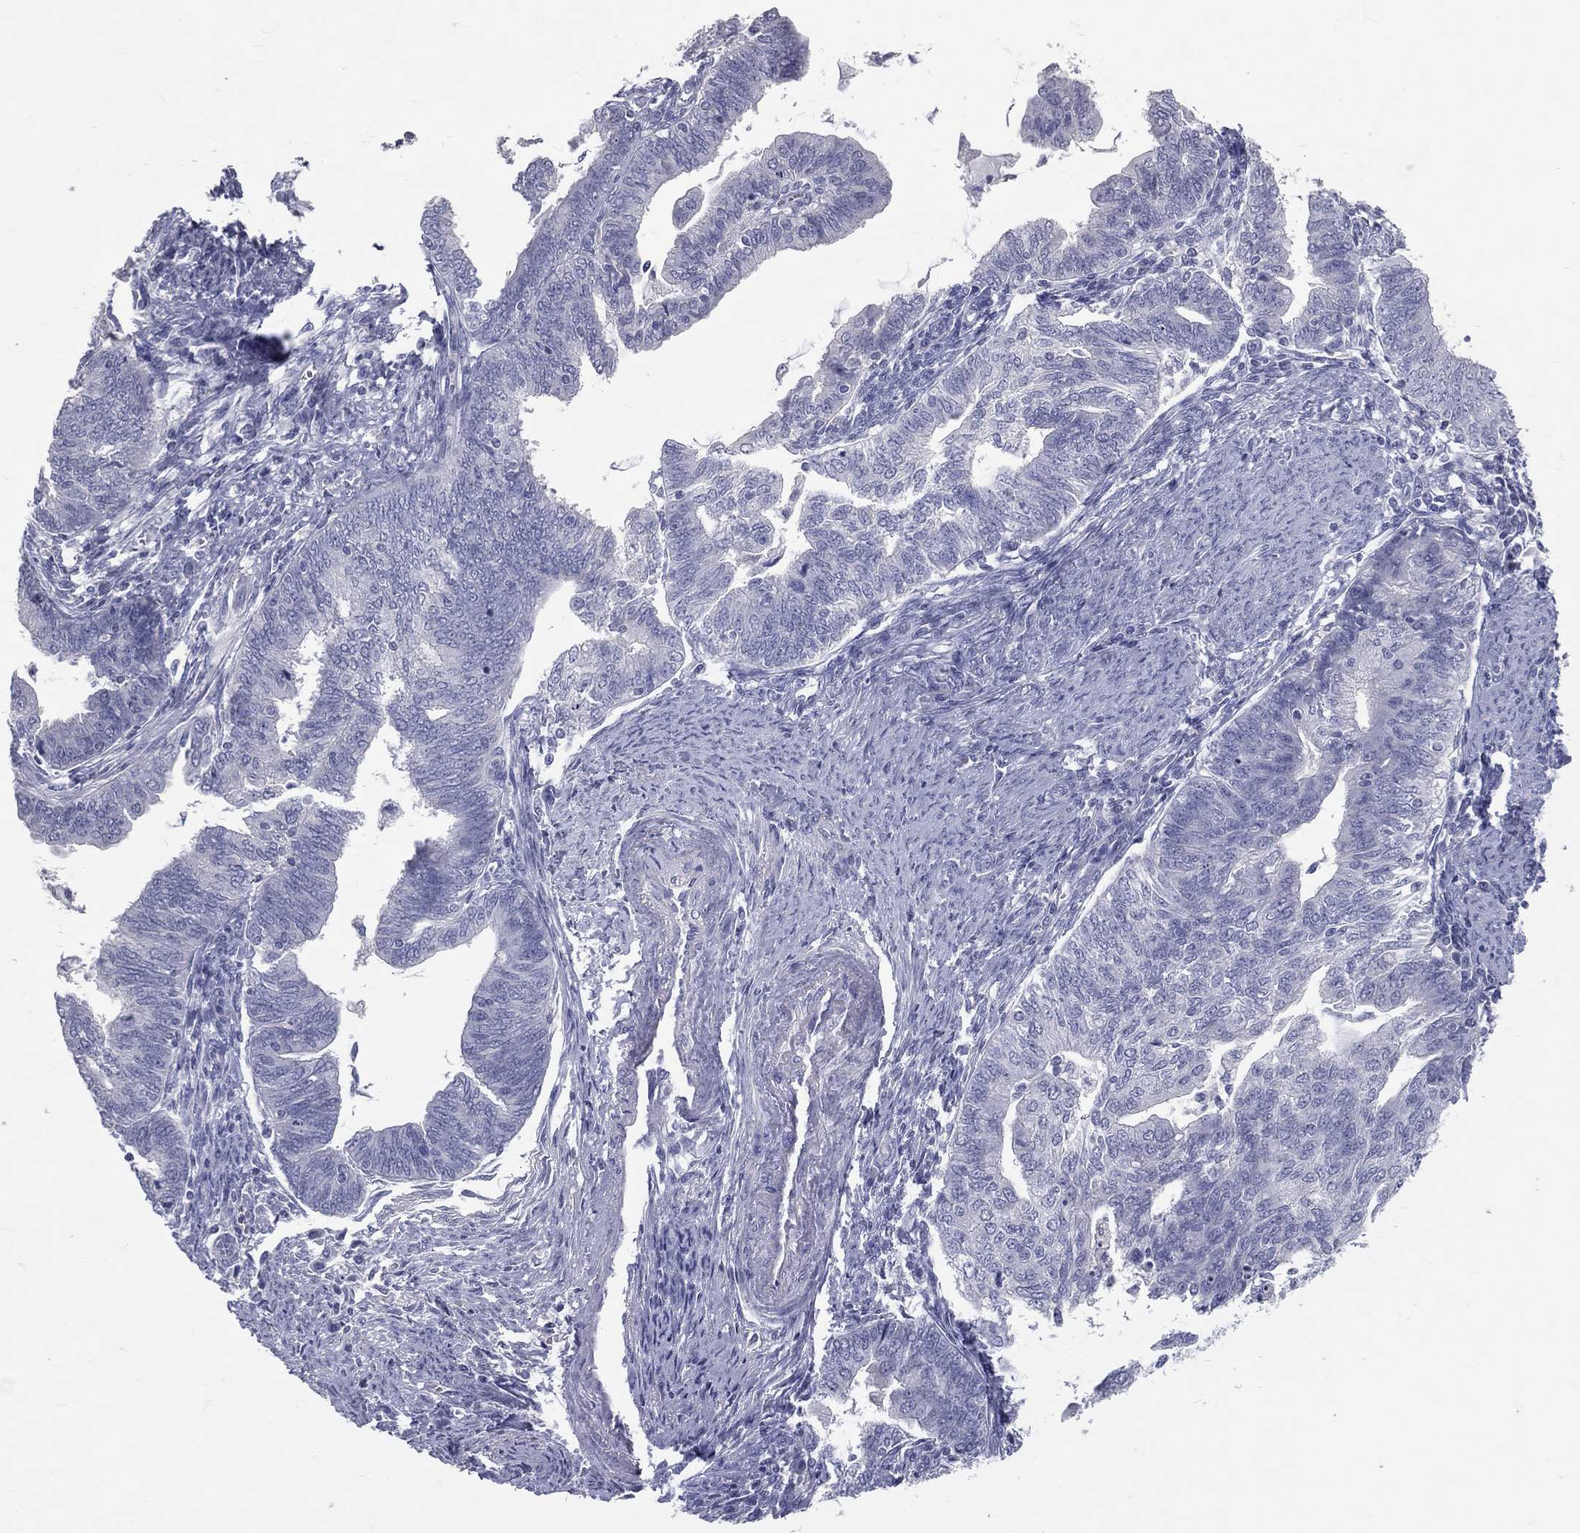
{"staining": {"intensity": "negative", "quantity": "none", "location": "none"}, "tissue": "endometrial cancer", "cell_type": "Tumor cells", "image_type": "cancer", "snomed": [{"axis": "morphology", "description": "Adenocarcinoma, NOS"}, {"axis": "topography", "description": "Endometrium"}], "caption": "DAB (3,3'-diaminobenzidine) immunohistochemical staining of human endometrial cancer shows no significant expression in tumor cells.", "gene": "TFPI2", "patient": {"sex": "female", "age": 82}}